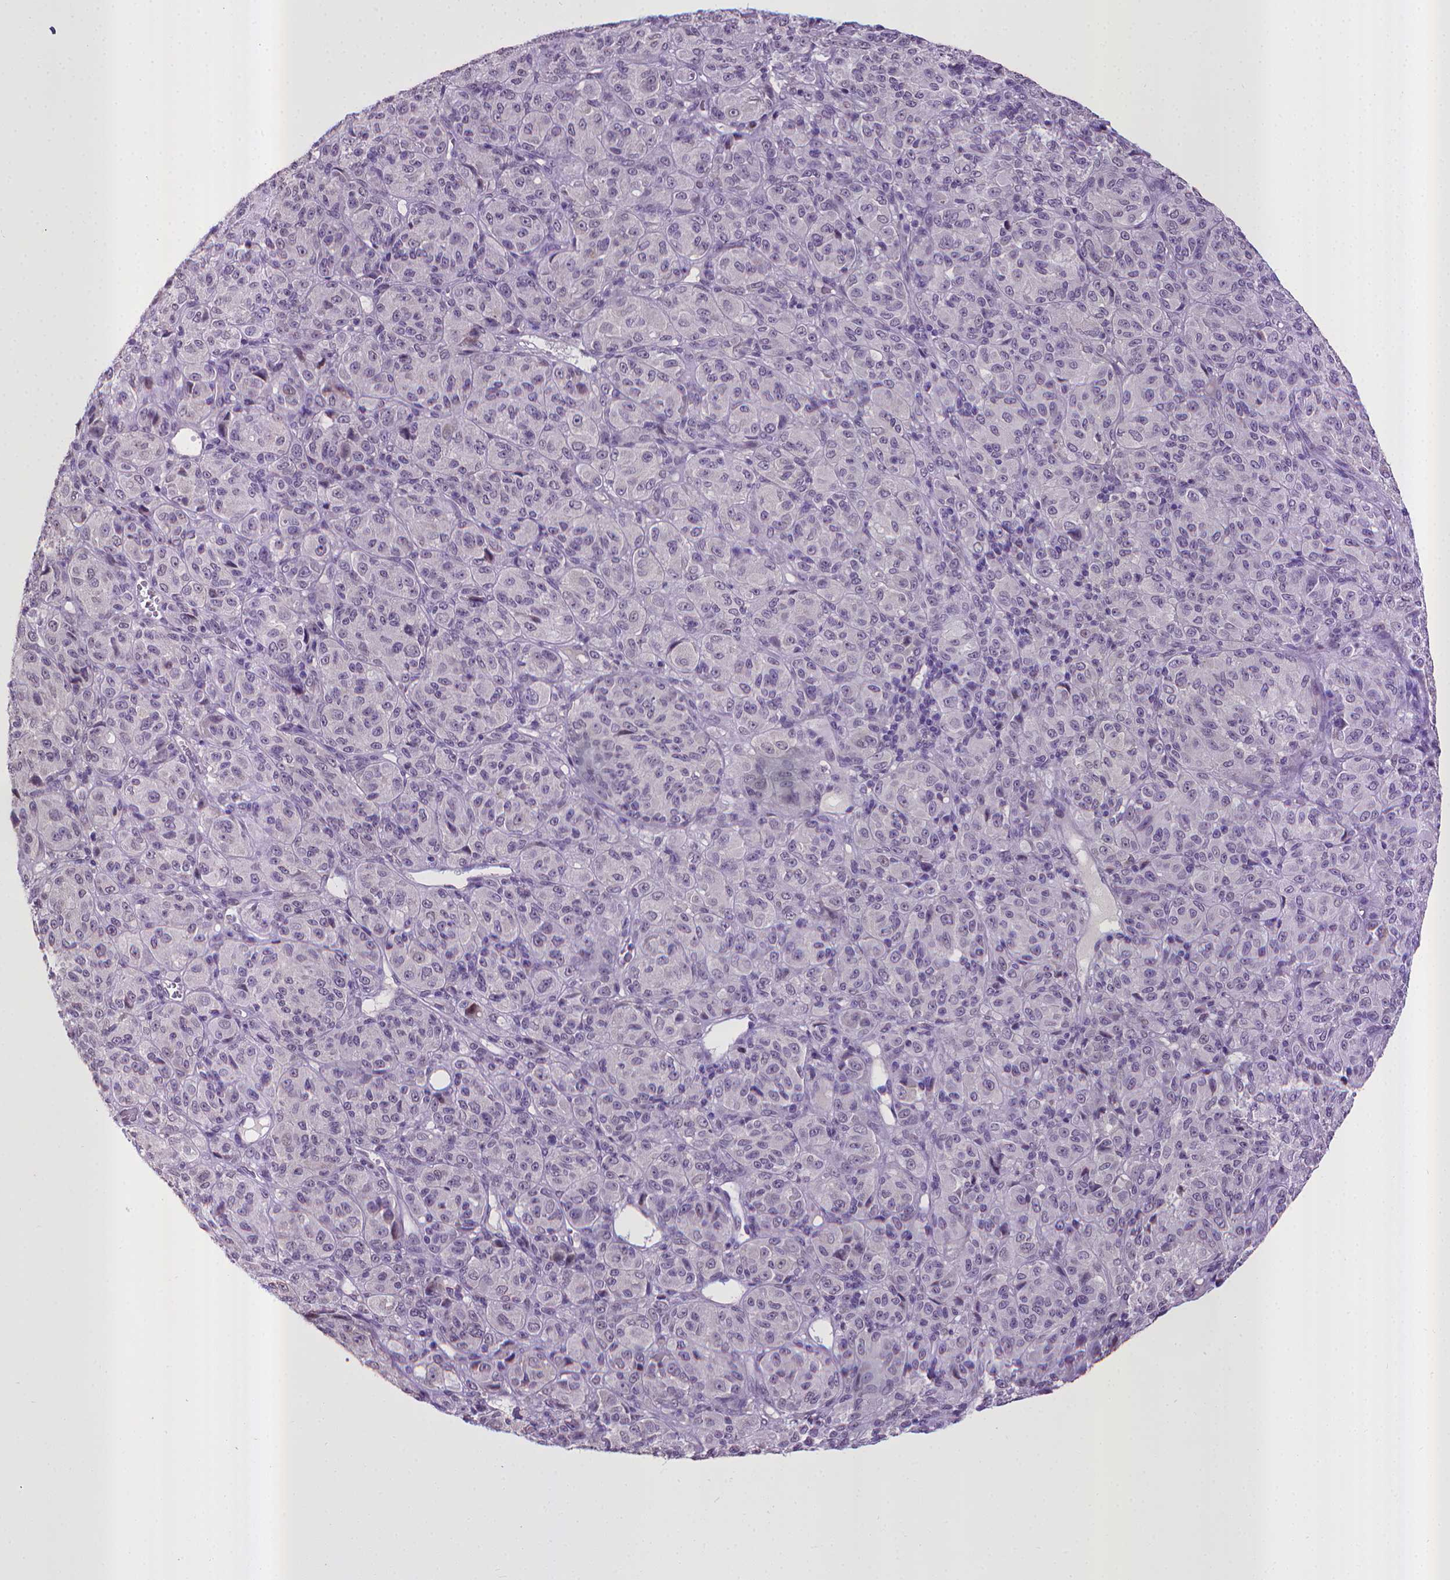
{"staining": {"intensity": "negative", "quantity": "none", "location": "none"}, "tissue": "melanoma", "cell_type": "Tumor cells", "image_type": "cancer", "snomed": [{"axis": "morphology", "description": "Malignant melanoma, Metastatic site"}, {"axis": "topography", "description": "Brain"}], "caption": "A high-resolution image shows immunohistochemistry (IHC) staining of melanoma, which shows no significant expression in tumor cells. (DAB (3,3'-diaminobenzidine) immunohistochemistry visualized using brightfield microscopy, high magnification).", "gene": "KMO", "patient": {"sex": "female", "age": 56}}